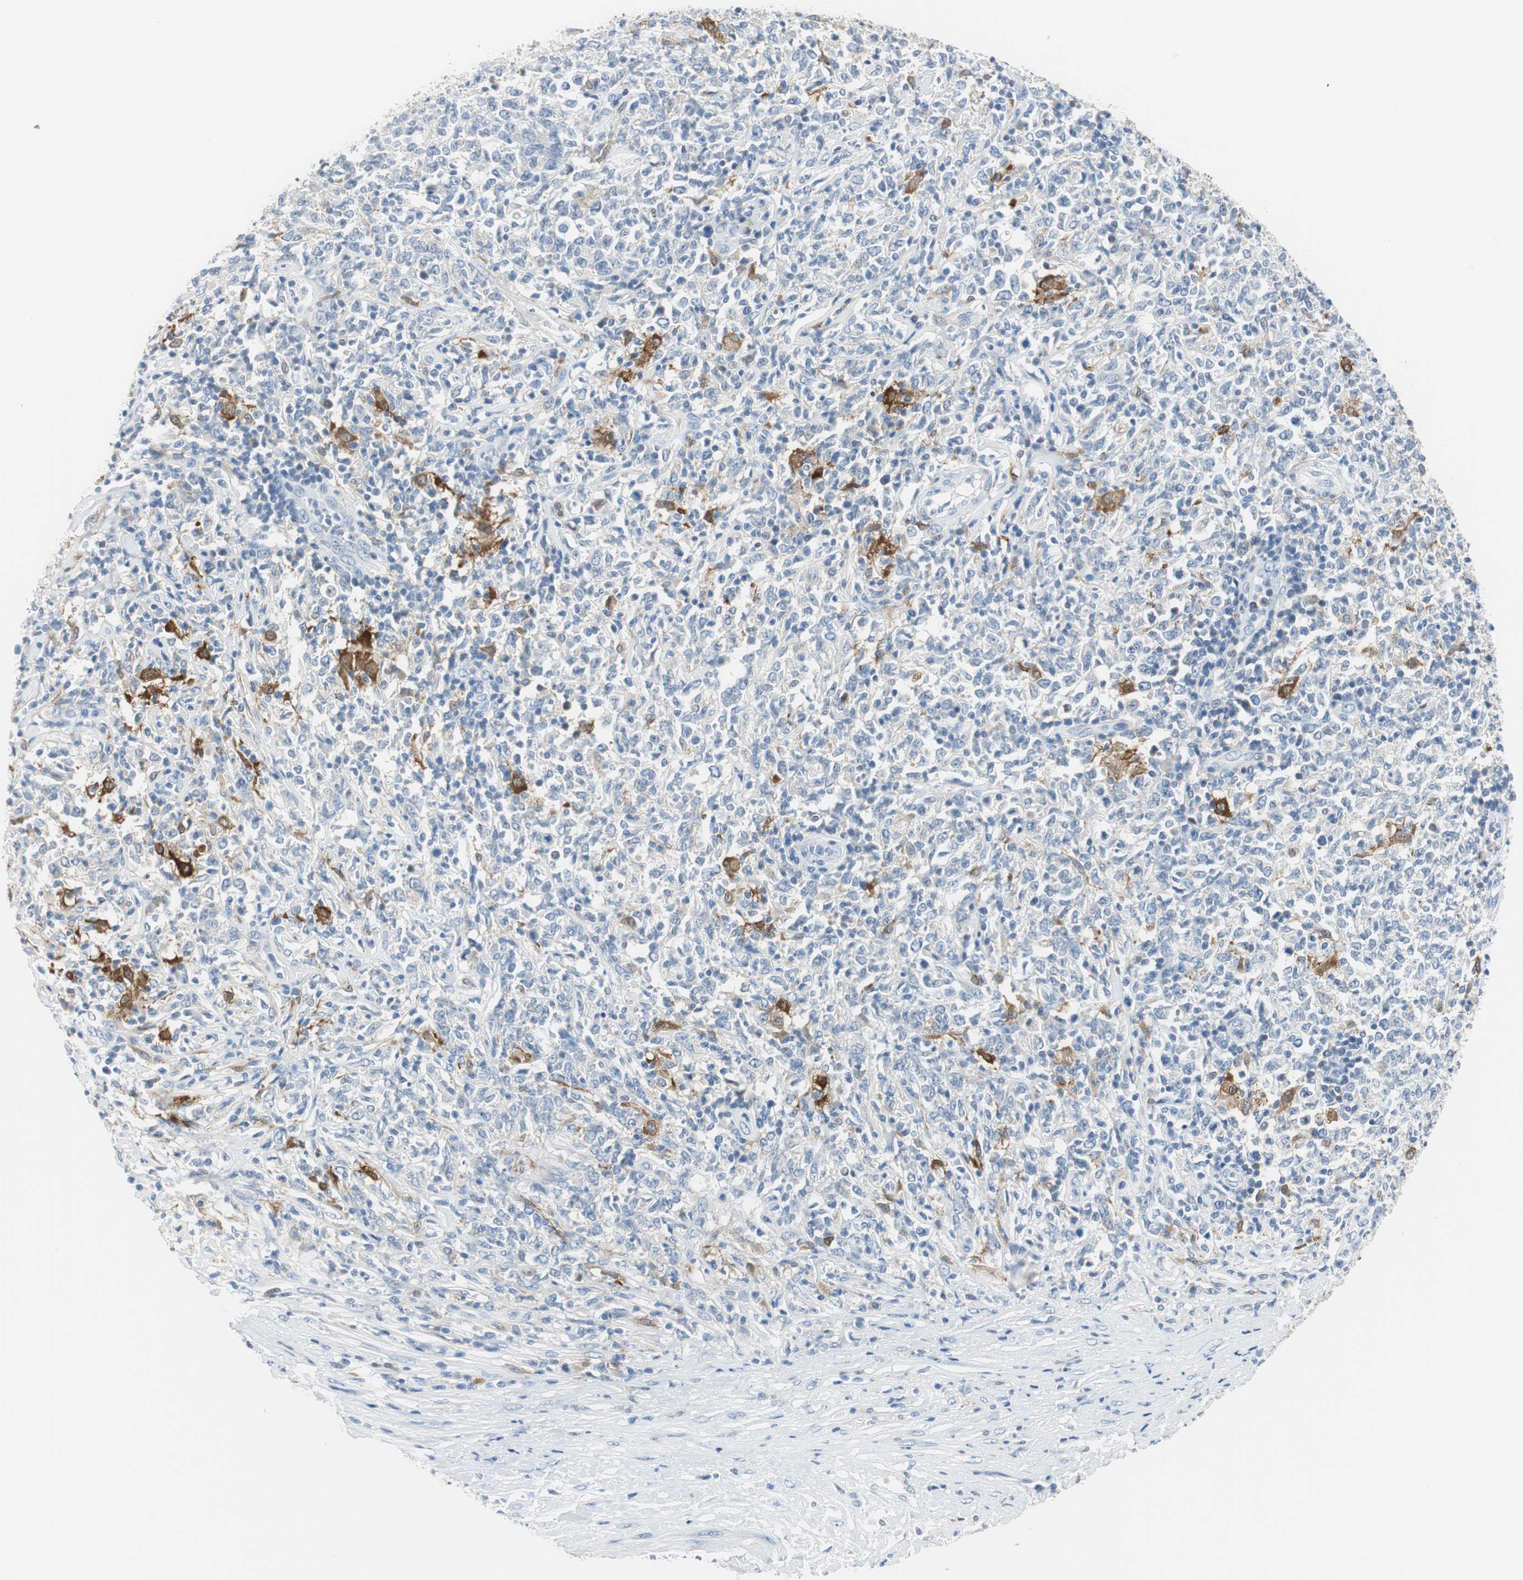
{"staining": {"intensity": "negative", "quantity": "none", "location": "none"}, "tissue": "lymphoma", "cell_type": "Tumor cells", "image_type": "cancer", "snomed": [{"axis": "morphology", "description": "Malignant lymphoma, non-Hodgkin's type, High grade"}, {"axis": "topography", "description": "Lymph node"}], "caption": "DAB (3,3'-diaminobenzidine) immunohistochemical staining of human high-grade malignant lymphoma, non-Hodgkin's type demonstrates no significant staining in tumor cells.", "gene": "FBP1", "patient": {"sex": "female", "age": 84}}